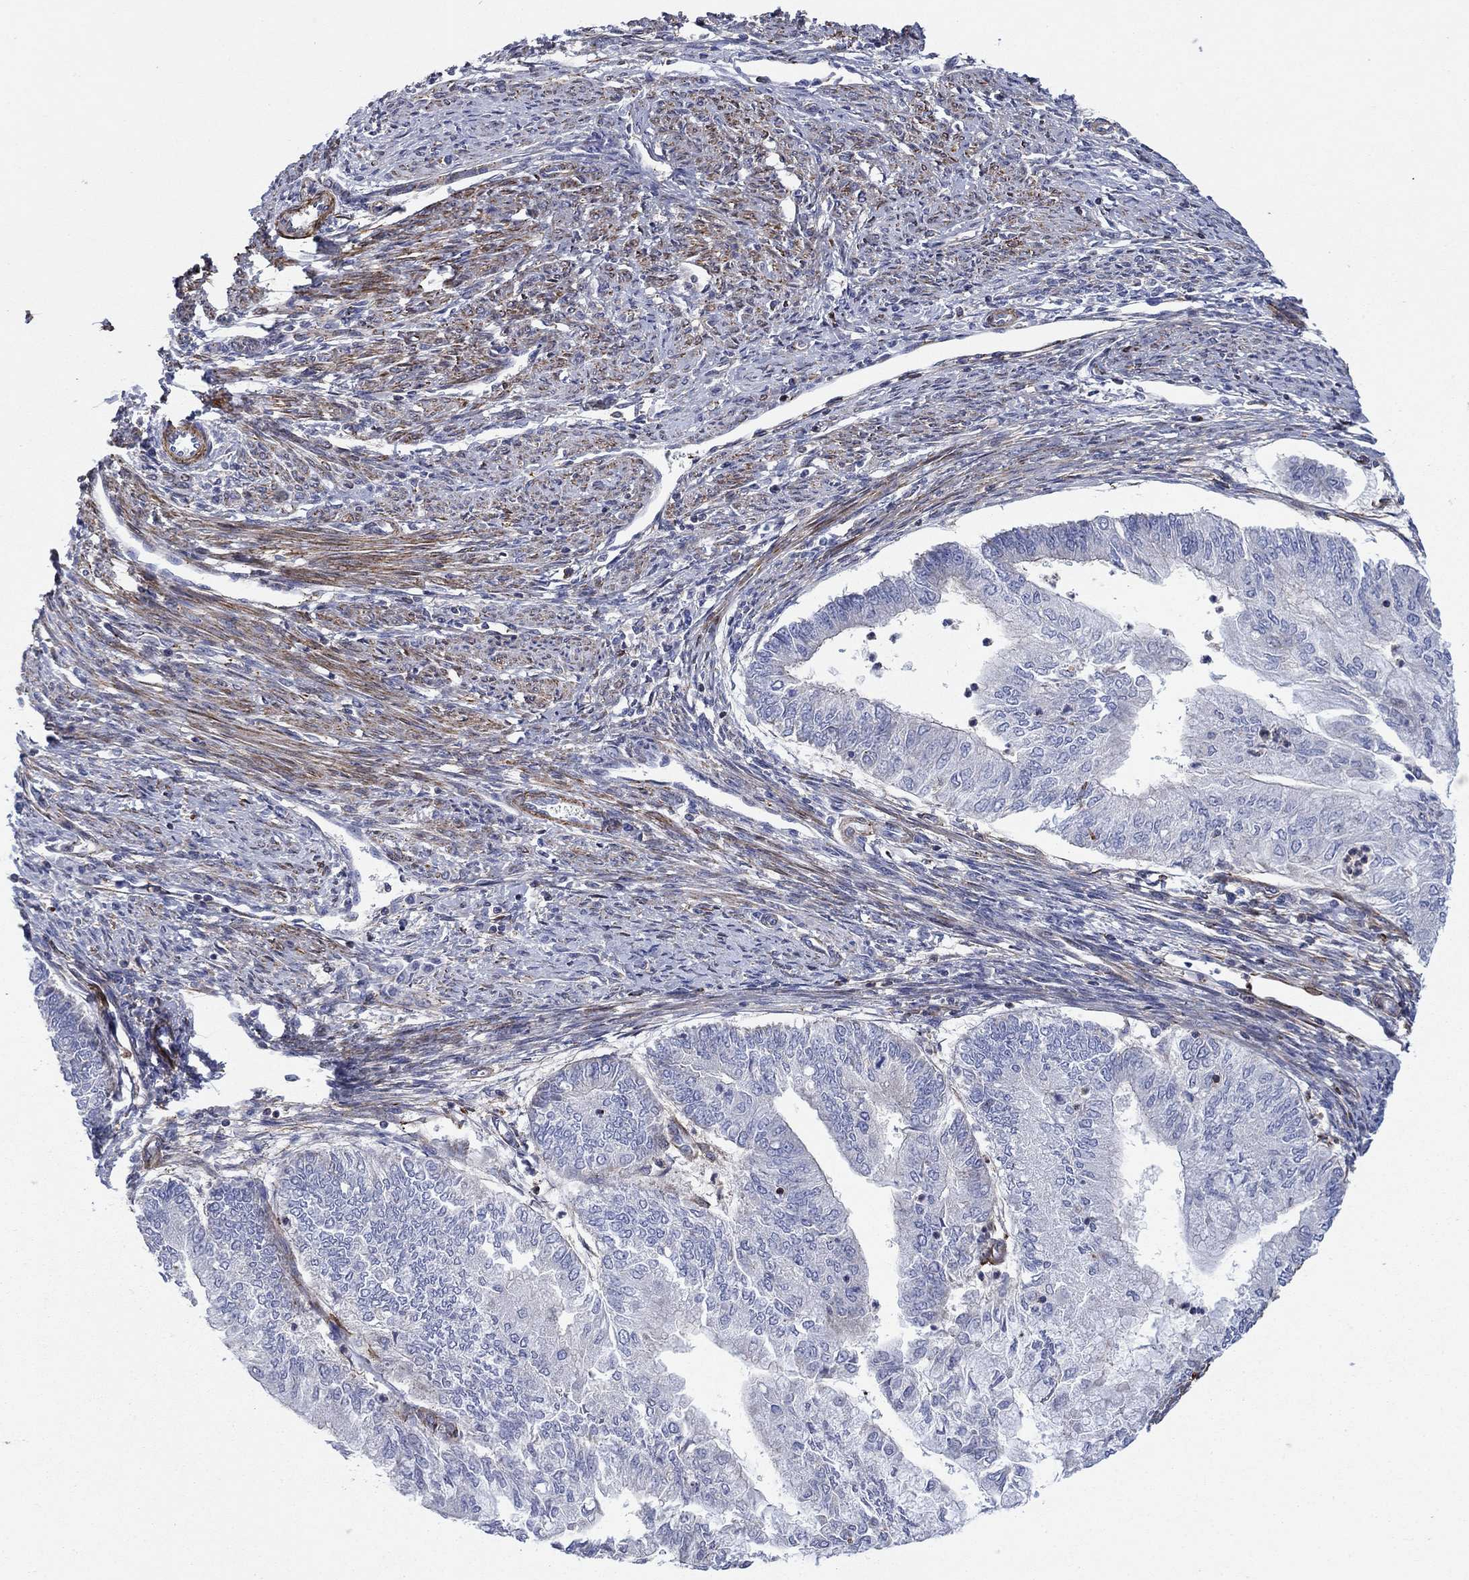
{"staining": {"intensity": "negative", "quantity": "none", "location": "none"}, "tissue": "endometrial cancer", "cell_type": "Tumor cells", "image_type": "cancer", "snomed": [{"axis": "morphology", "description": "Adenocarcinoma, NOS"}, {"axis": "topography", "description": "Endometrium"}], "caption": "The photomicrograph reveals no staining of tumor cells in endometrial adenocarcinoma.", "gene": "PAG1", "patient": {"sex": "female", "age": 59}}